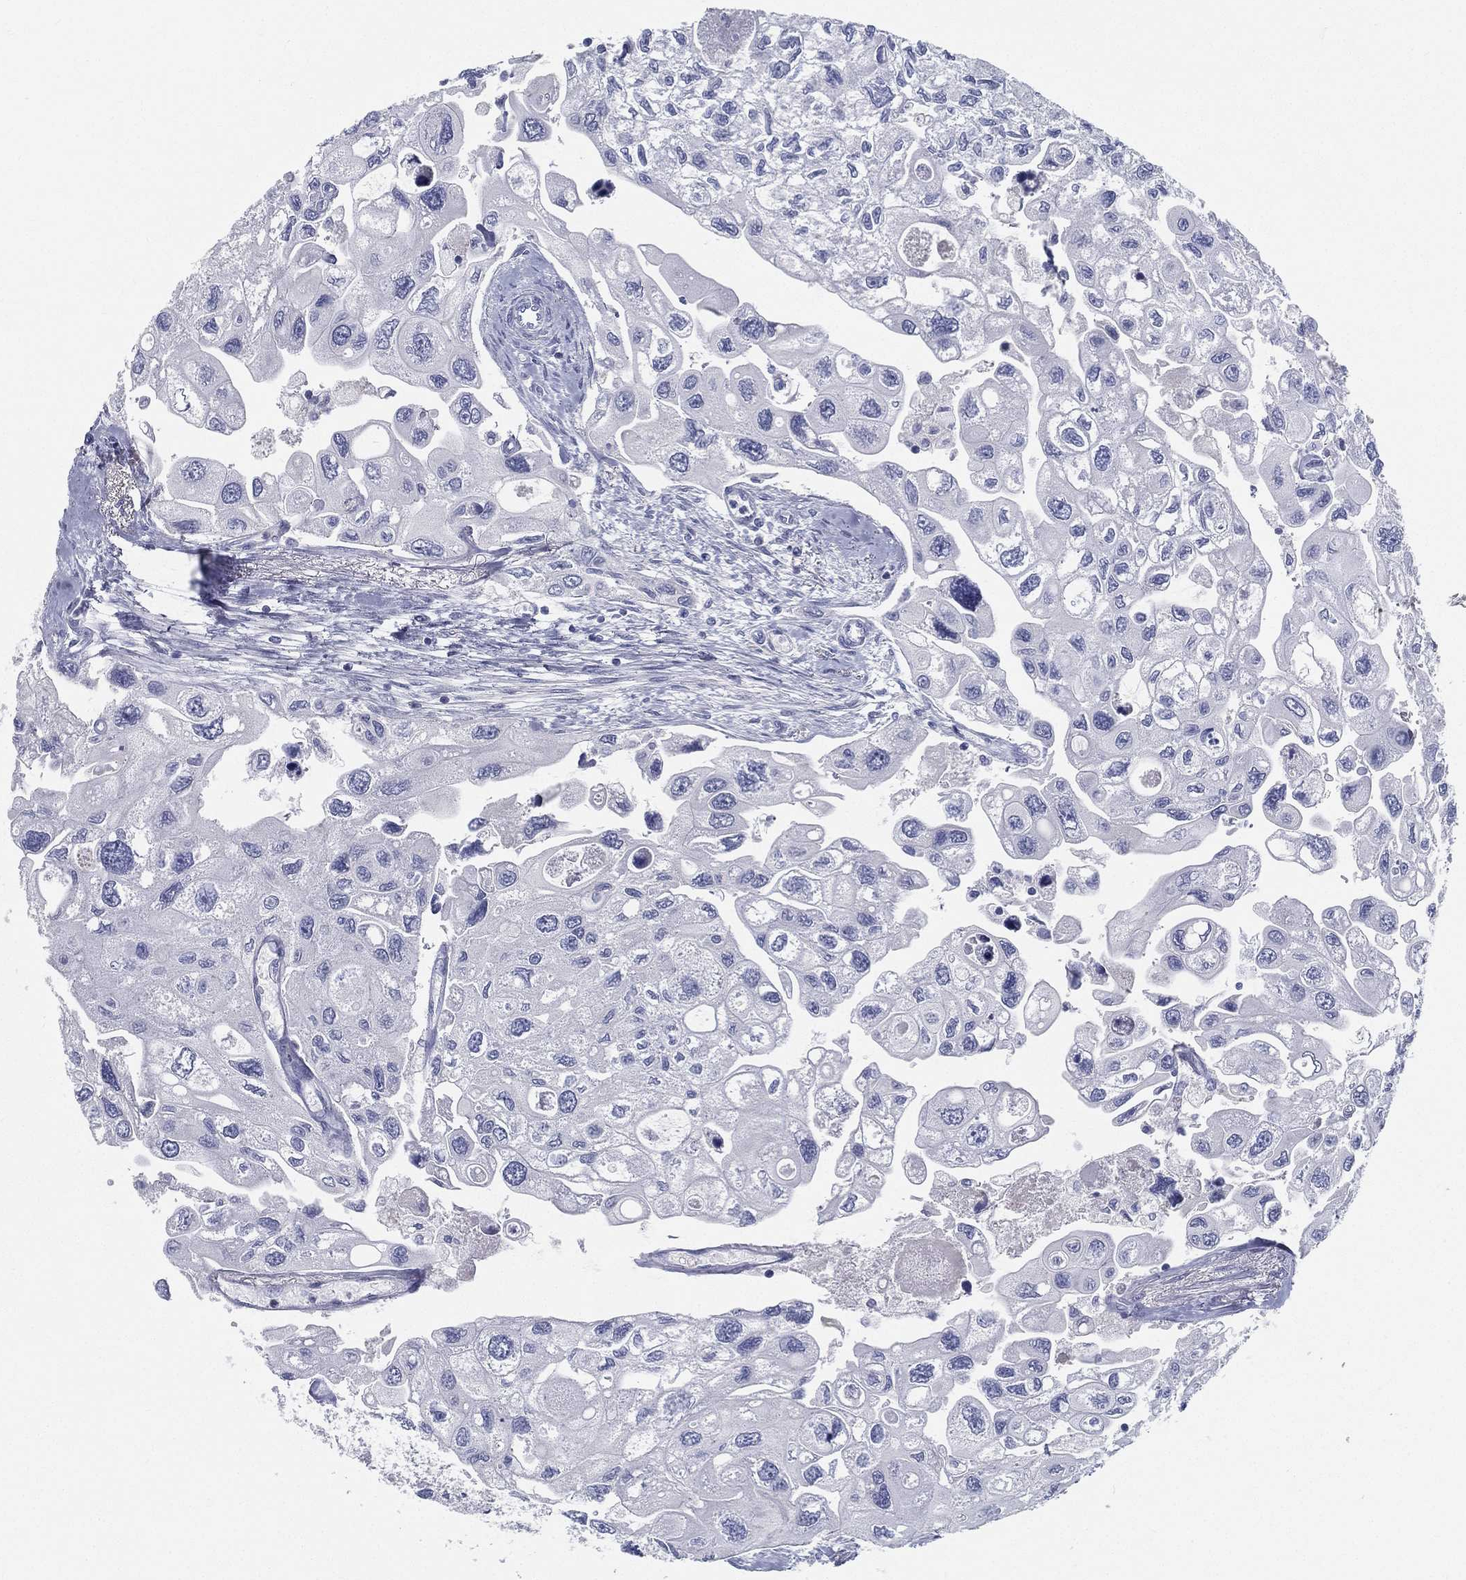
{"staining": {"intensity": "negative", "quantity": "none", "location": "none"}, "tissue": "urothelial cancer", "cell_type": "Tumor cells", "image_type": "cancer", "snomed": [{"axis": "morphology", "description": "Urothelial carcinoma, High grade"}, {"axis": "topography", "description": "Urinary bladder"}], "caption": "The photomicrograph reveals no staining of tumor cells in urothelial carcinoma (high-grade). (DAB IHC with hematoxylin counter stain).", "gene": "STS", "patient": {"sex": "male", "age": 59}}